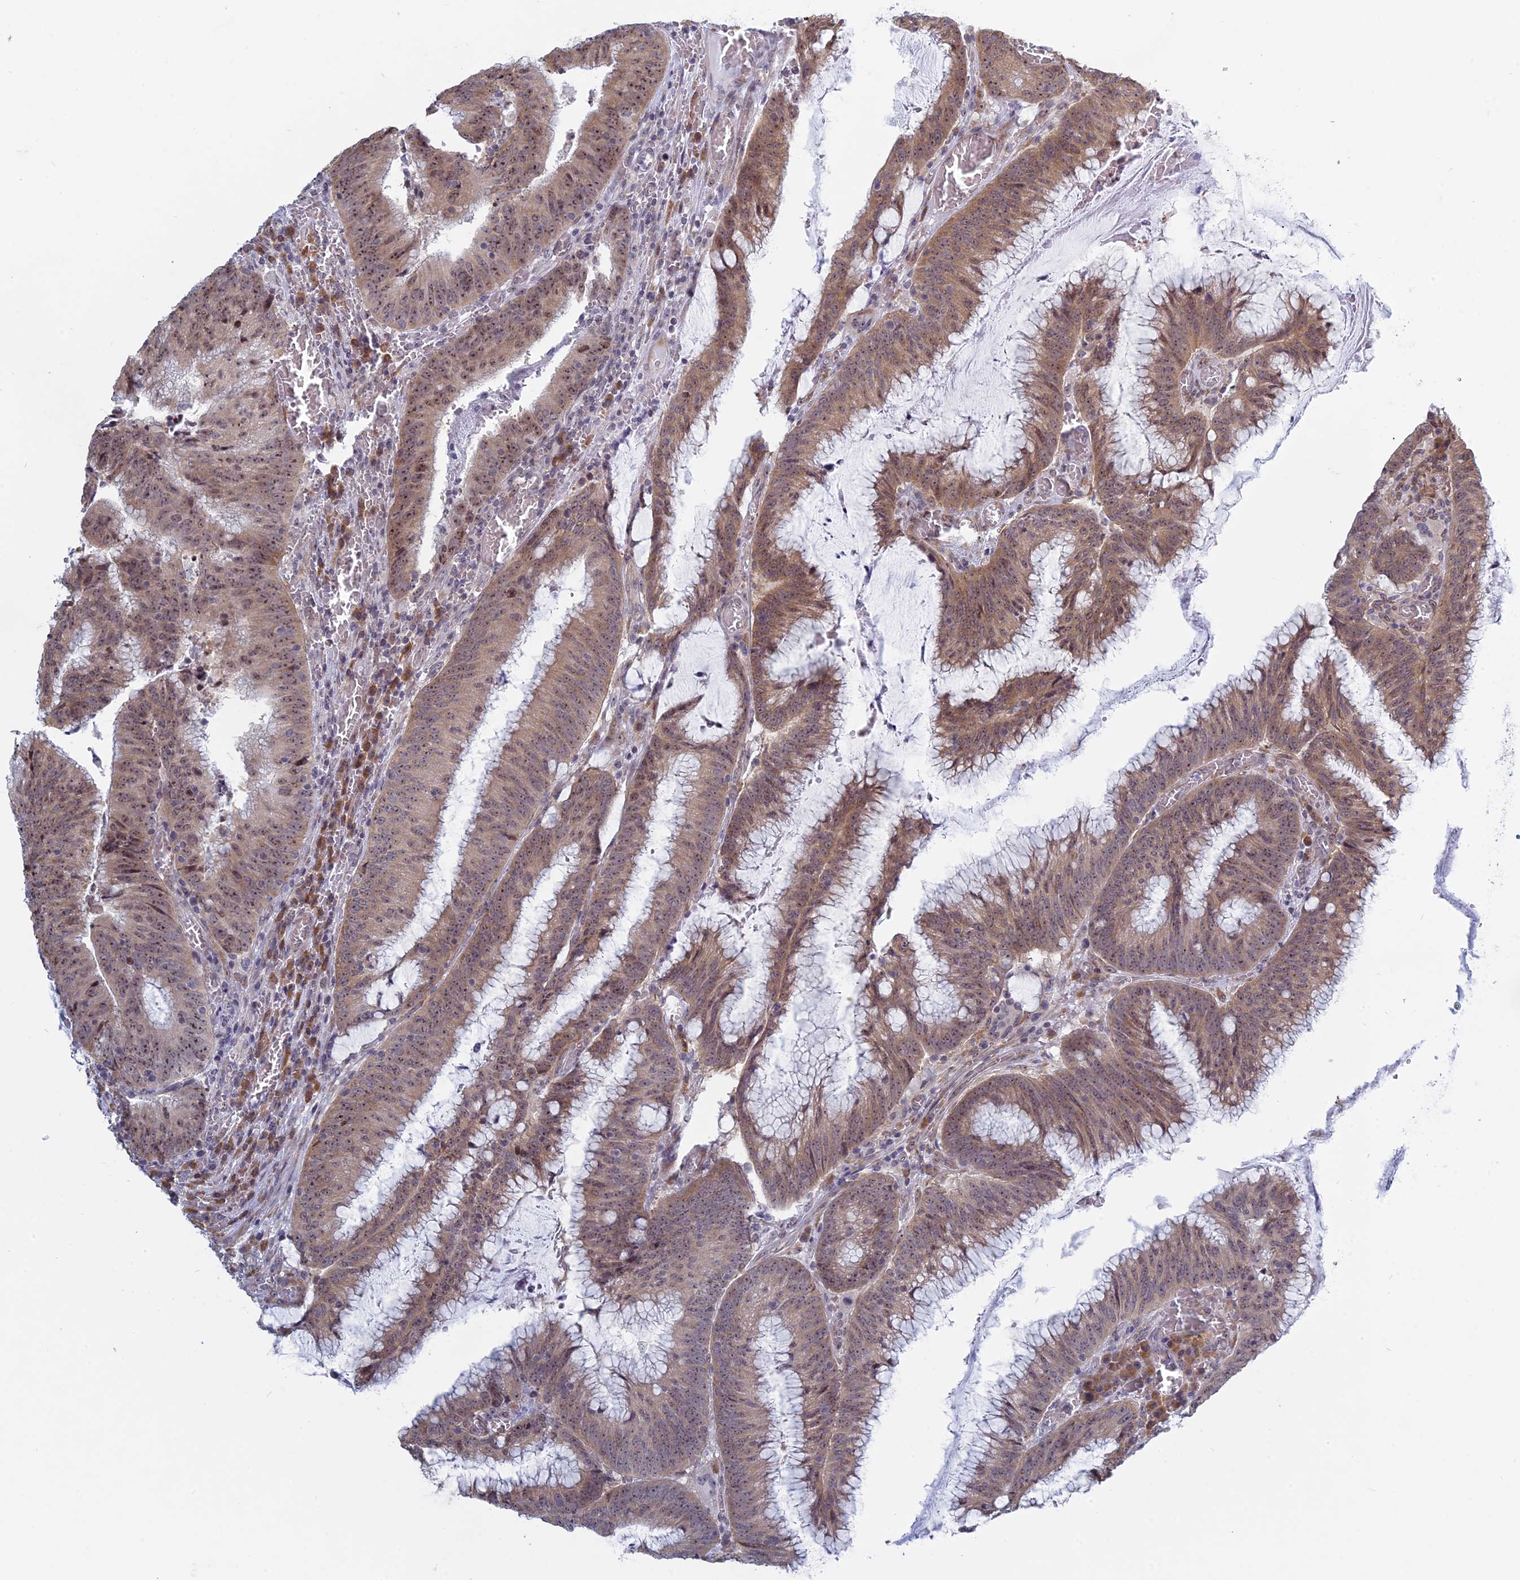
{"staining": {"intensity": "moderate", "quantity": "25%-75%", "location": "nuclear"}, "tissue": "colorectal cancer", "cell_type": "Tumor cells", "image_type": "cancer", "snomed": [{"axis": "morphology", "description": "Adenocarcinoma, NOS"}, {"axis": "topography", "description": "Rectum"}], "caption": "A brown stain highlights moderate nuclear expression of a protein in colorectal cancer (adenocarcinoma) tumor cells. Immunohistochemistry (ihc) stains the protein of interest in brown and the nuclei are stained blue.", "gene": "RPS19BP1", "patient": {"sex": "female", "age": 77}}